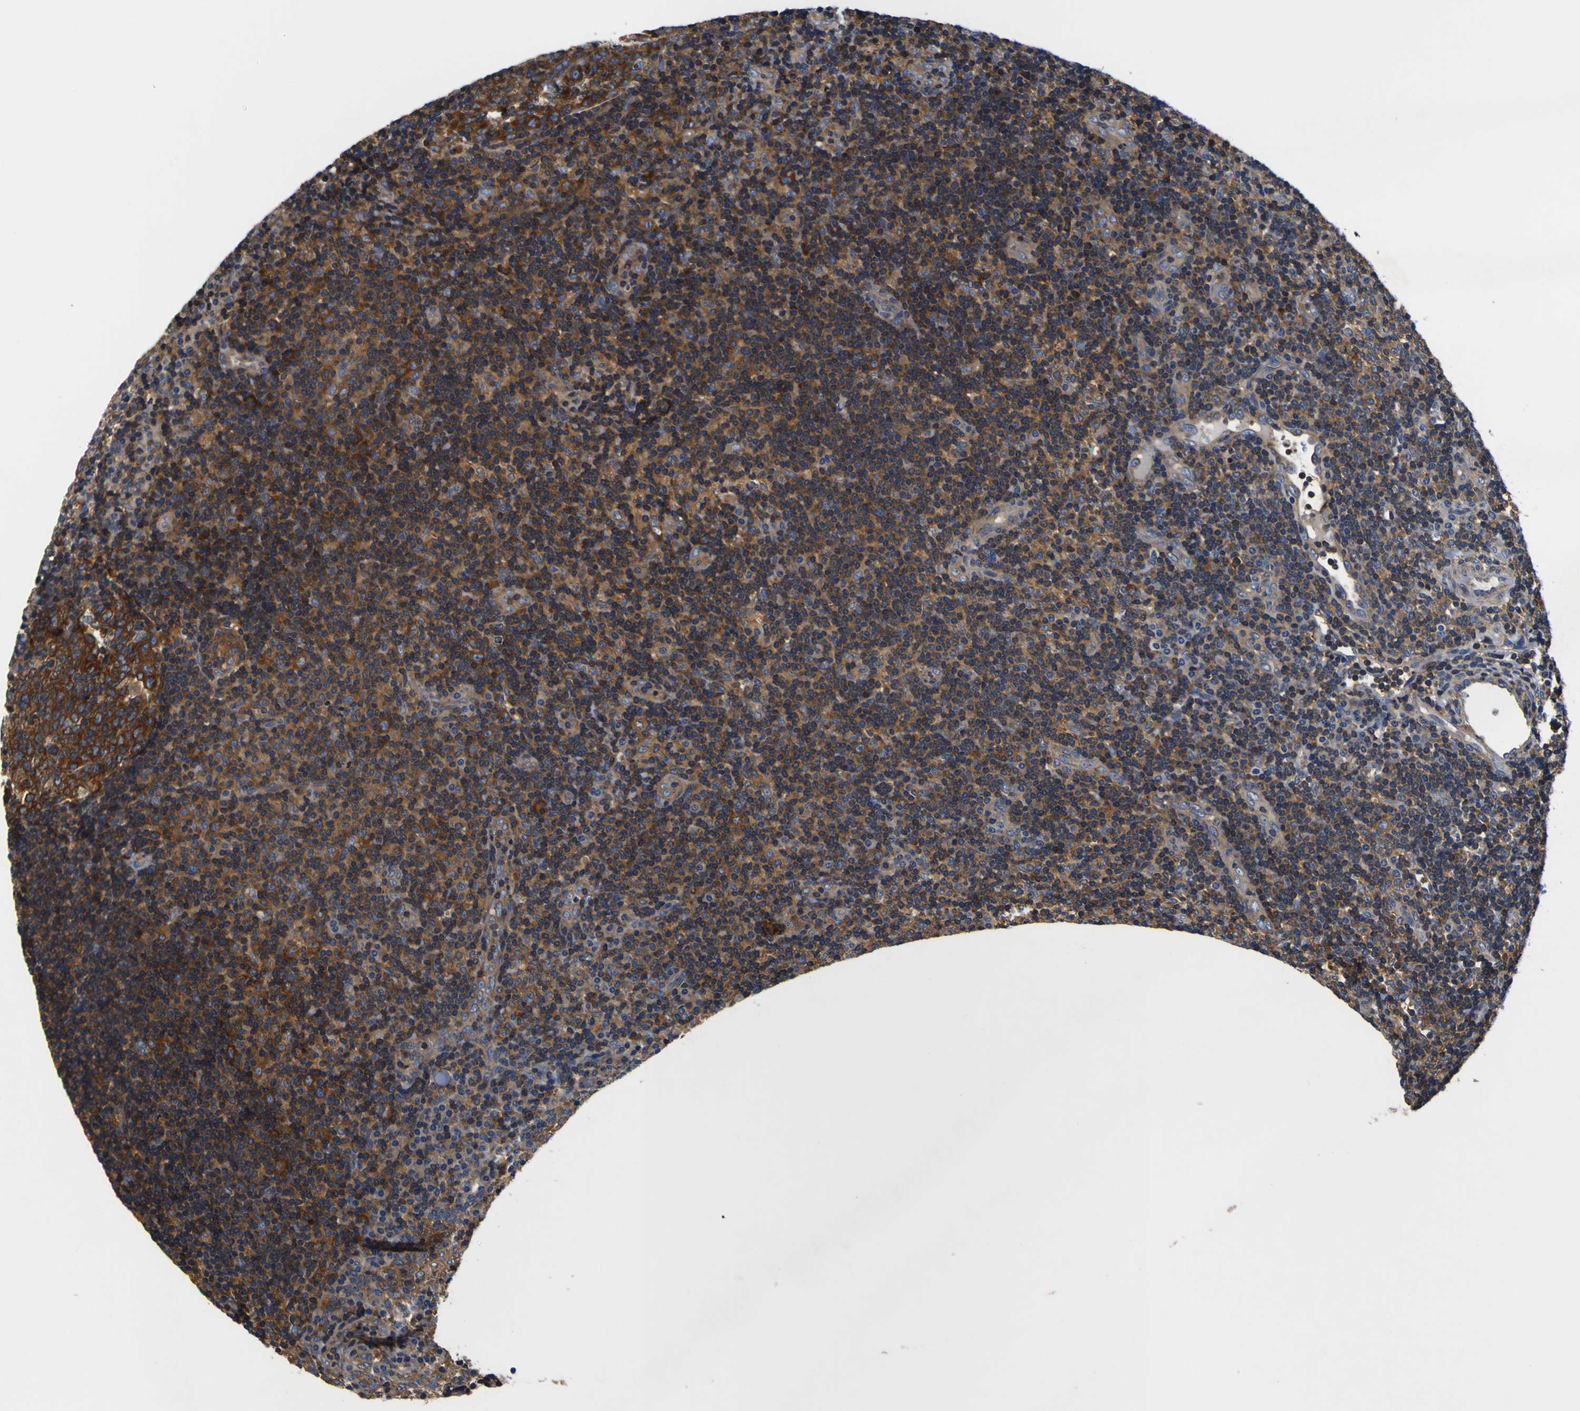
{"staining": {"intensity": "strong", "quantity": ">75%", "location": "cytoplasmic/membranous"}, "tissue": "tonsil", "cell_type": "Germinal center cells", "image_type": "normal", "snomed": [{"axis": "morphology", "description": "Normal tissue, NOS"}, {"axis": "topography", "description": "Tonsil"}], "caption": "High-magnification brightfield microscopy of benign tonsil stained with DAB (brown) and counterstained with hematoxylin (blue). germinal center cells exhibit strong cytoplasmic/membranous positivity is present in approximately>75% of cells.", "gene": "CNR2", "patient": {"sex": "female", "age": 40}}